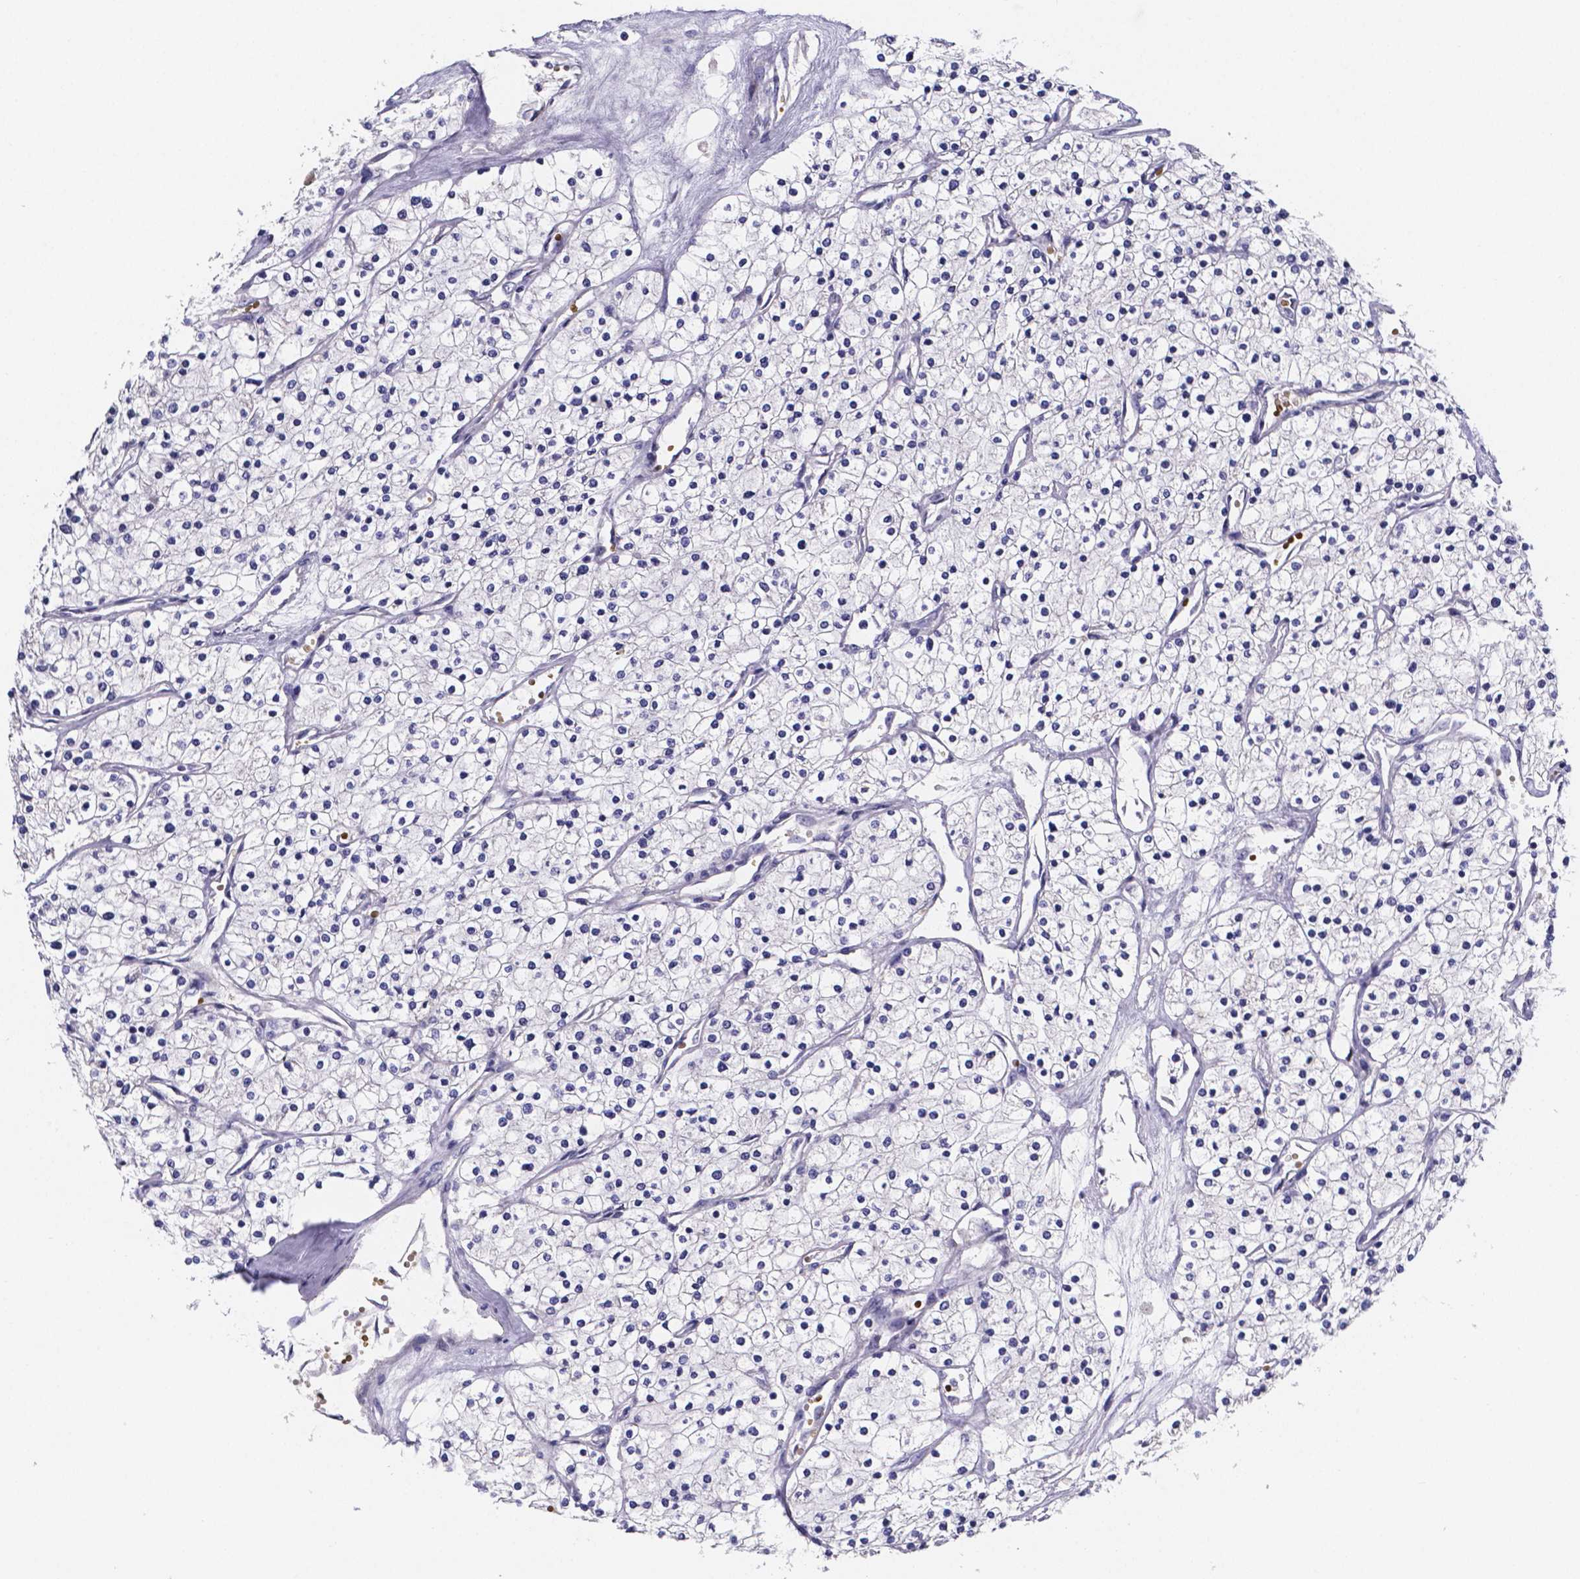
{"staining": {"intensity": "negative", "quantity": "none", "location": "none"}, "tissue": "renal cancer", "cell_type": "Tumor cells", "image_type": "cancer", "snomed": [{"axis": "morphology", "description": "Adenocarcinoma, NOS"}, {"axis": "topography", "description": "Kidney"}], "caption": "This is an immunohistochemistry (IHC) micrograph of human adenocarcinoma (renal). There is no positivity in tumor cells.", "gene": "GABRA3", "patient": {"sex": "male", "age": 80}}